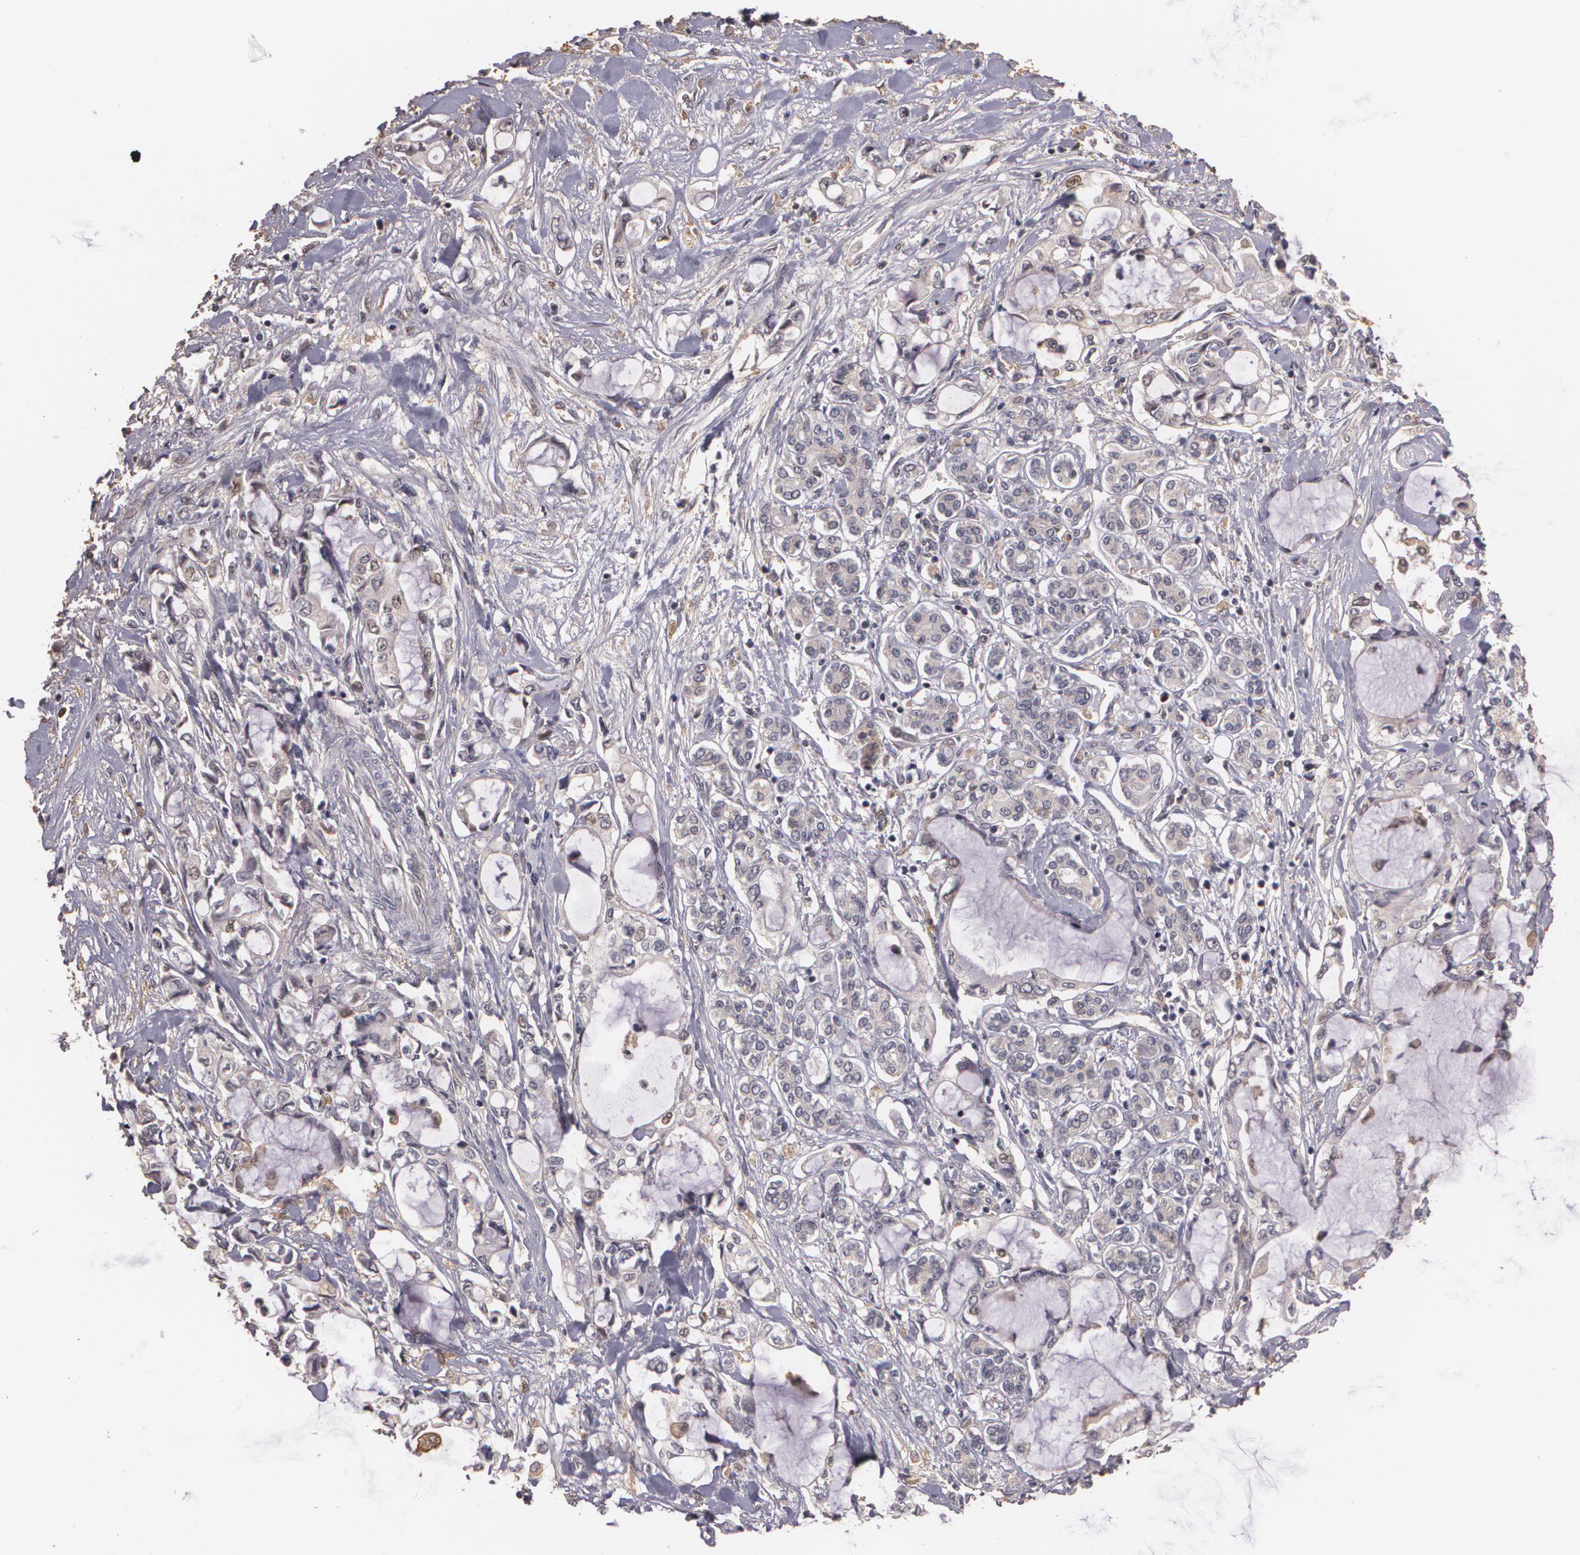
{"staining": {"intensity": "weak", "quantity": "25%-75%", "location": "cytoplasmic/membranous"}, "tissue": "pancreatic cancer", "cell_type": "Tumor cells", "image_type": "cancer", "snomed": [{"axis": "morphology", "description": "Adenocarcinoma, NOS"}, {"axis": "topography", "description": "Pancreas"}], "caption": "Immunohistochemical staining of adenocarcinoma (pancreatic) displays weak cytoplasmic/membranous protein staining in approximately 25%-75% of tumor cells.", "gene": "BRCA1", "patient": {"sex": "female", "age": 70}}